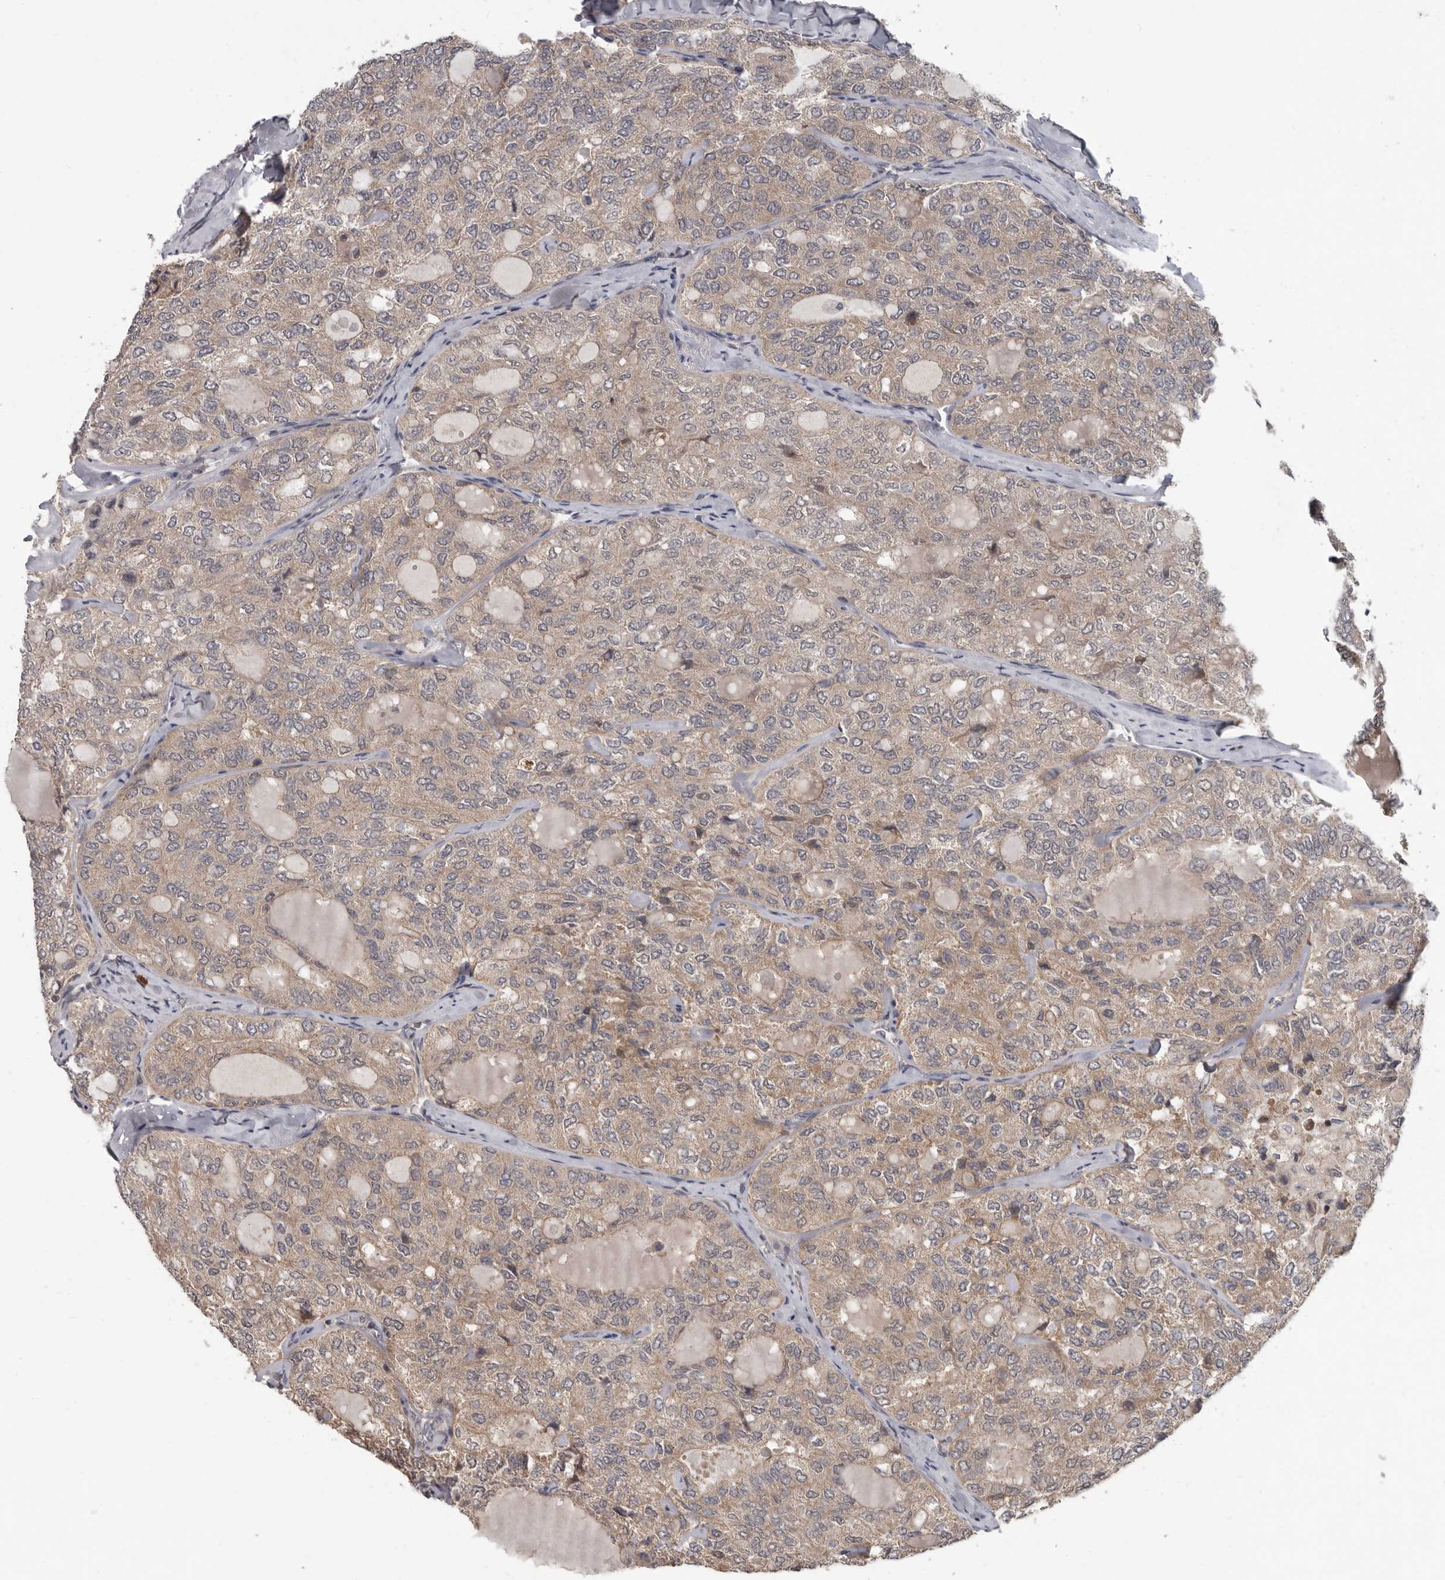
{"staining": {"intensity": "weak", "quantity": "<25%", "location": "cytoplasmic/membranous"}, "tissue": "thyroid cancer", "cell_type": "Tumor cells", "image_type": "cancer", "snomed": [{"axis": "morphology", "description": "Follicular adenoma carcinoma, NOS"}, {"axis": "topography", "description": "Thyroid gland"}], "caption": "Tumor cells show no significant protein expression in follicular adenoma carcinoma (thyroid).", "gene": "FGFR4", "patient": {"sex": "male", "age": 75}}